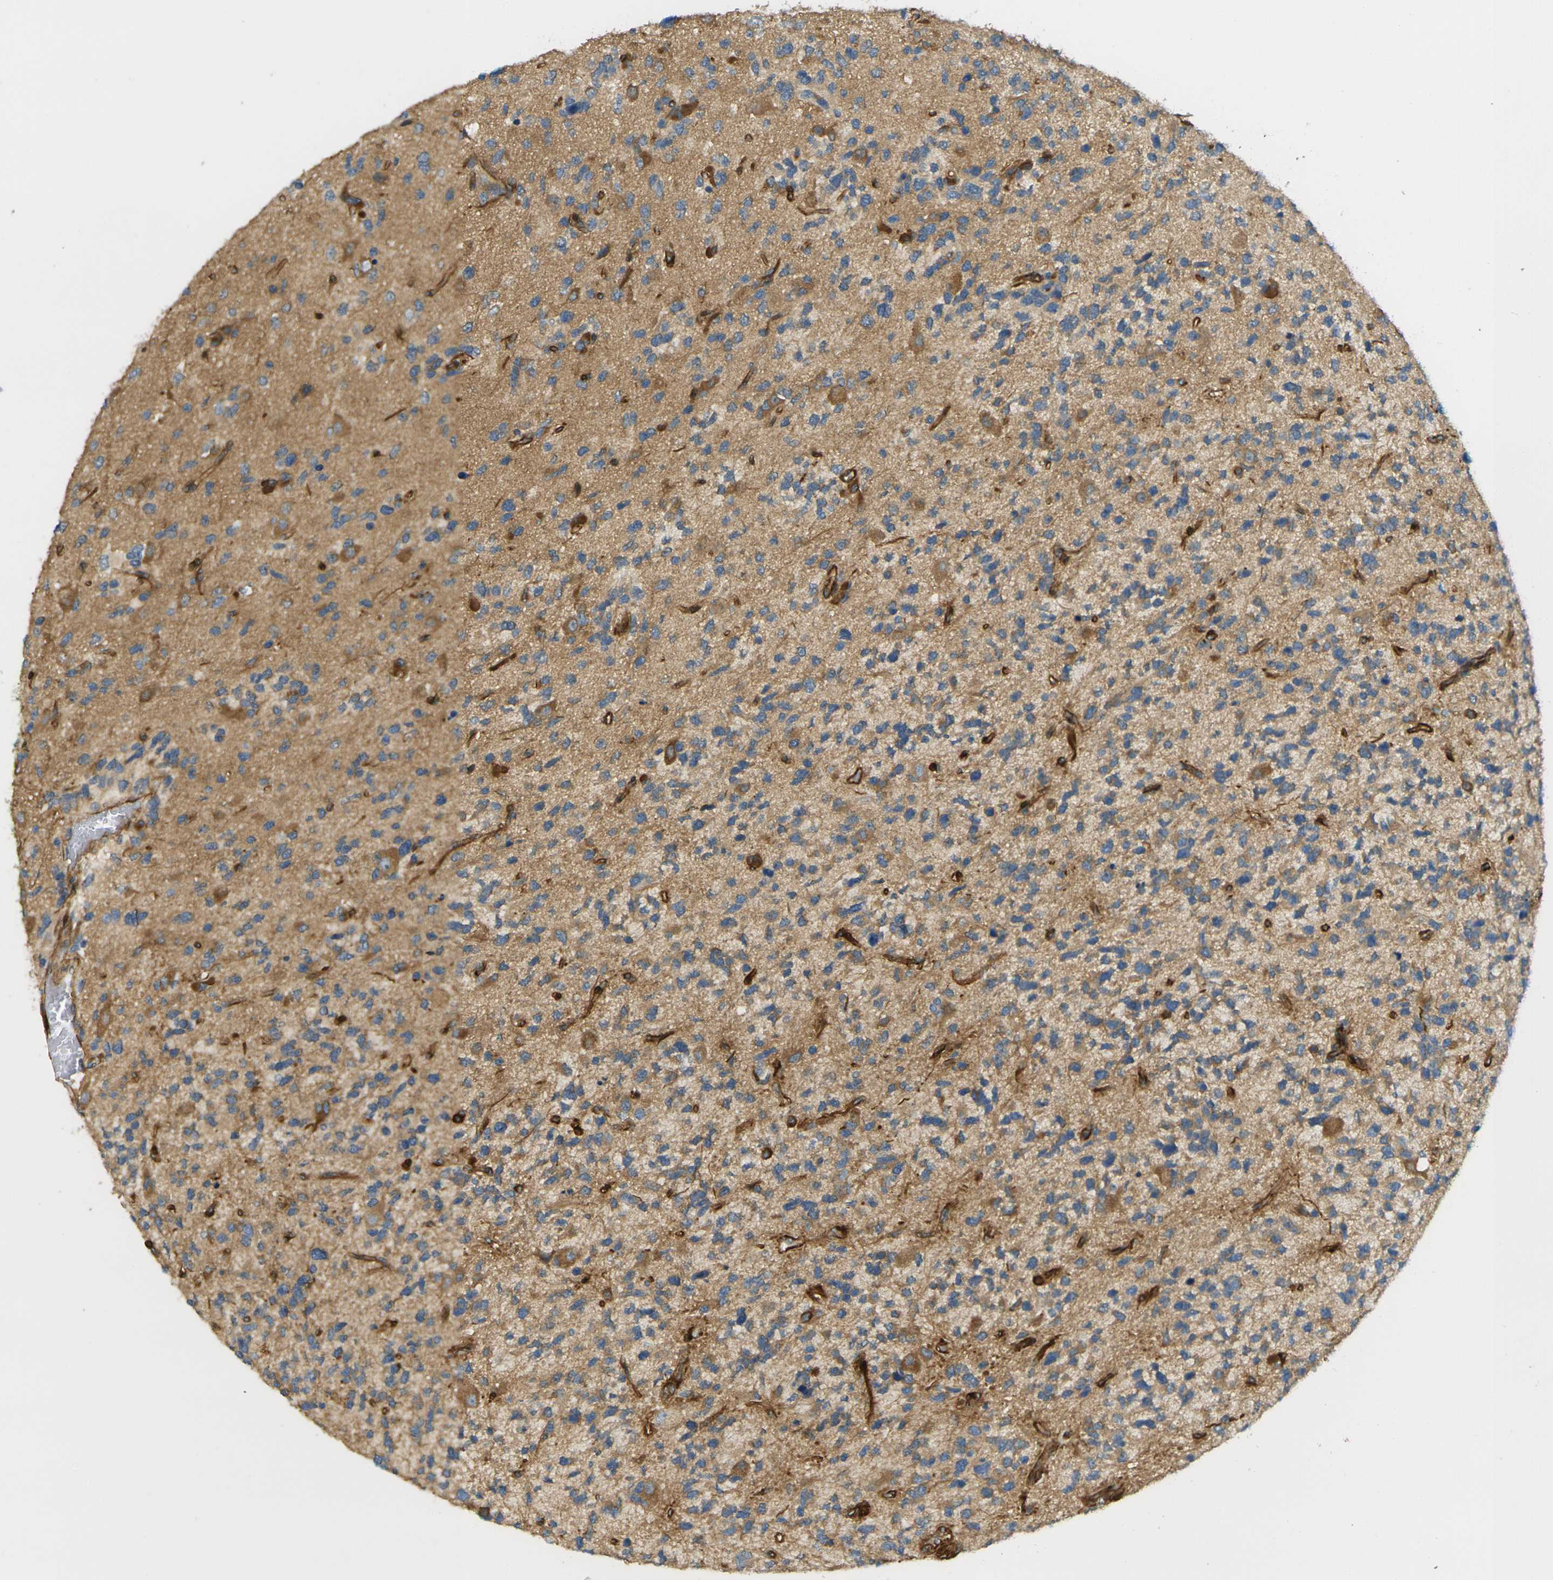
{"staining": {"intensity": "moderate", "quantity": "25%-75%", "location": "cytoplasmic/membranous"}, "tissue": "glioma", "cell_type": "Tumor cells", "image_type": "cancer", "snomed": [{"axis": "morphology", "description": "Glioma, malignant, High grade"}, {"axis": "topography", "description": "Brain"}], "caption": "Immunohistochemical staining of human malignant high-grade glioma reveals moderate cytoplasmic/membranous protein positivity in approximately 25%-75% of tumor cells. (IHC, brightfield microscopy, high magnification).", "gene": "CYTH3", "patient": {"sex": "female", "age": 58}}